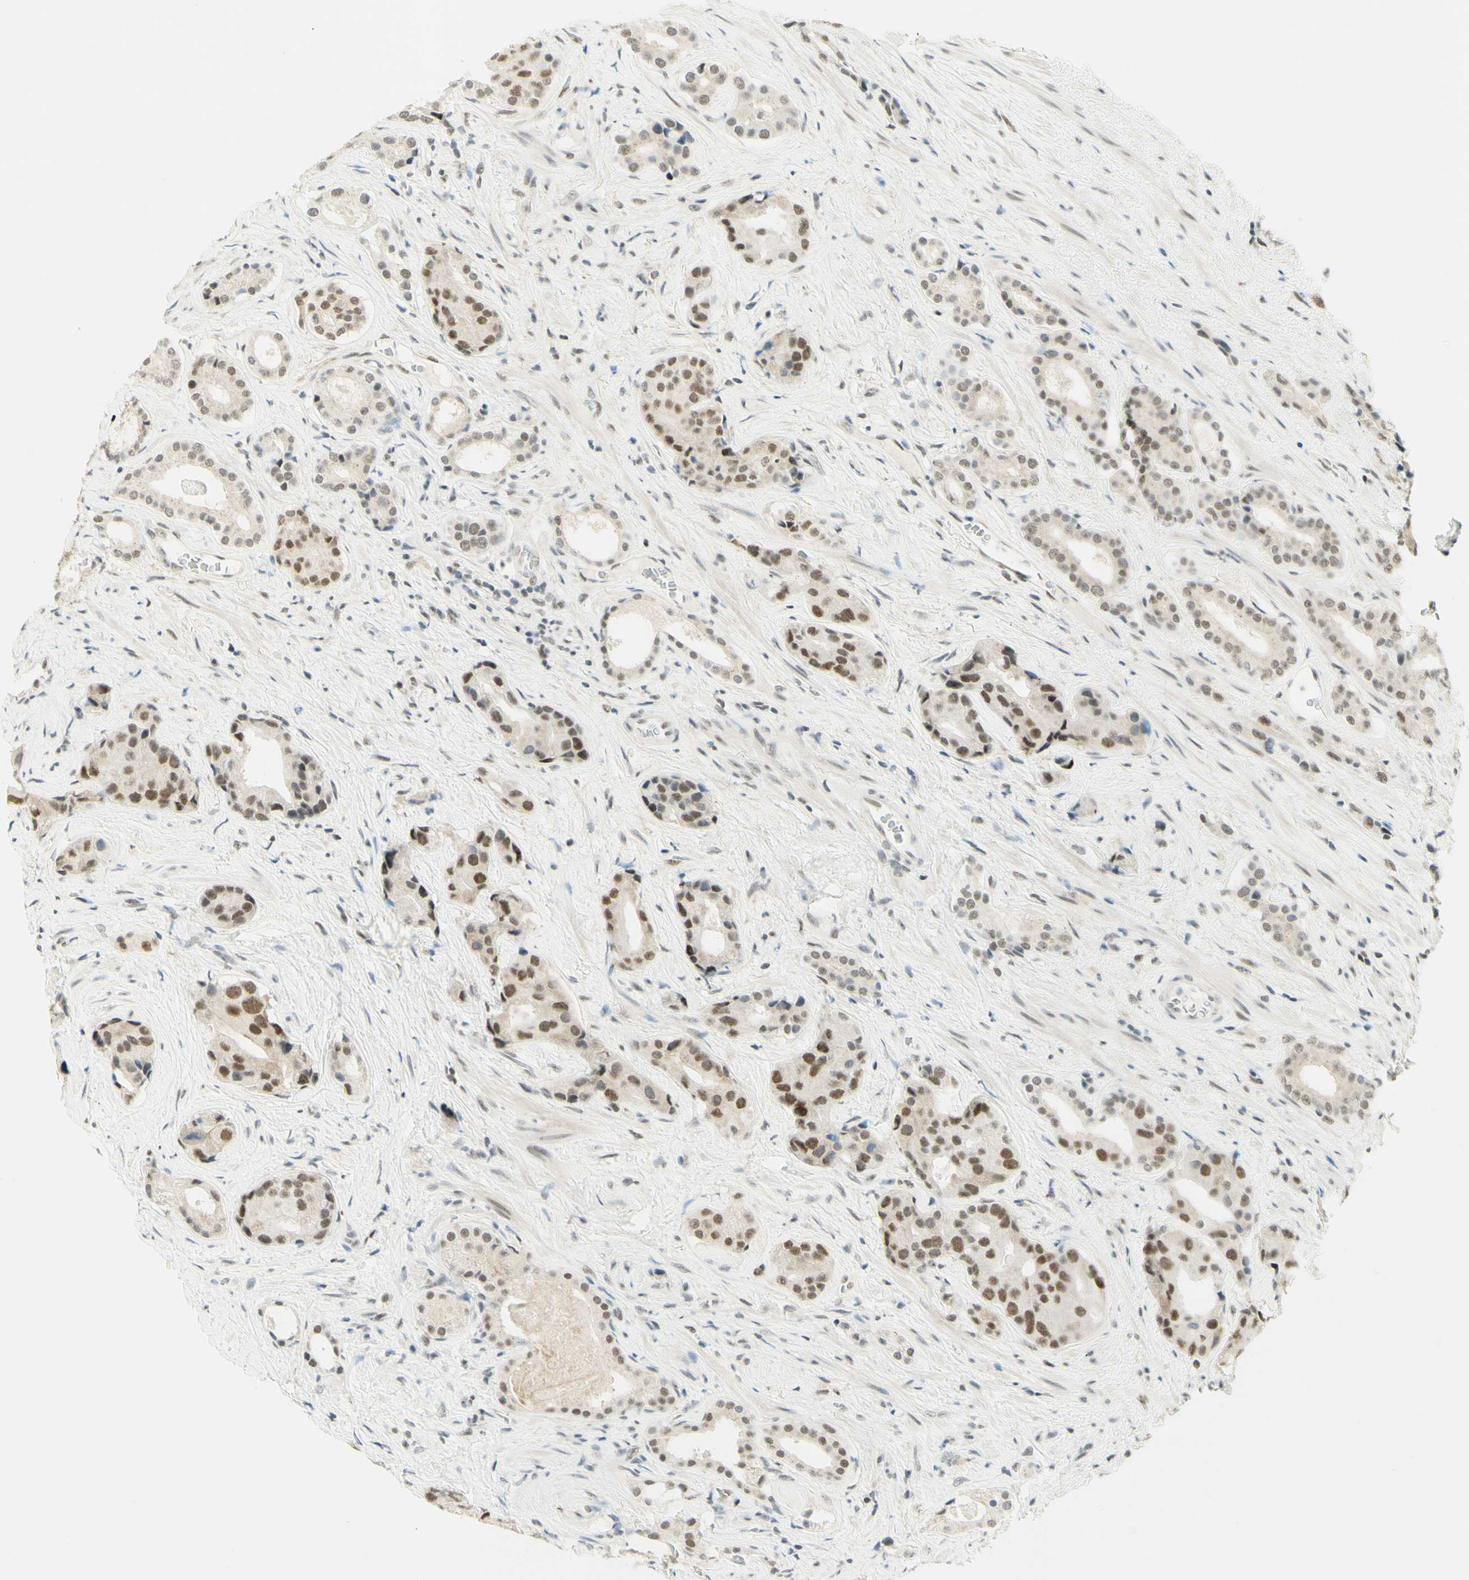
{"staining": {"intensity": "moderate", "quantity": ">75%", "location": "cytoplasmic/membranous,nuclear"}, "tissue": "prostate cancer", "cell_type": "Tumor cells", "image_type": "cancer", "snomed": [{"axis": "morphology", "description": "Adenocarcinoma, High grade"}, {"axis": "topography", "description": "Prostate"}], "caption": "DAB (3,3'-diaminobenzidine) immunohistochemical staining of prostate high-grade adenocarcinoma shows moderate cytoplasmic/membranous and nuclear protein positivity in about >75% of tumor cells. (DAB (3,3'-diaminobenzidine) IHC, brown staining for protein, blue staining for nuclei).", "gene": "PMS2", "patient": {"sex": "male", "age": 71}}